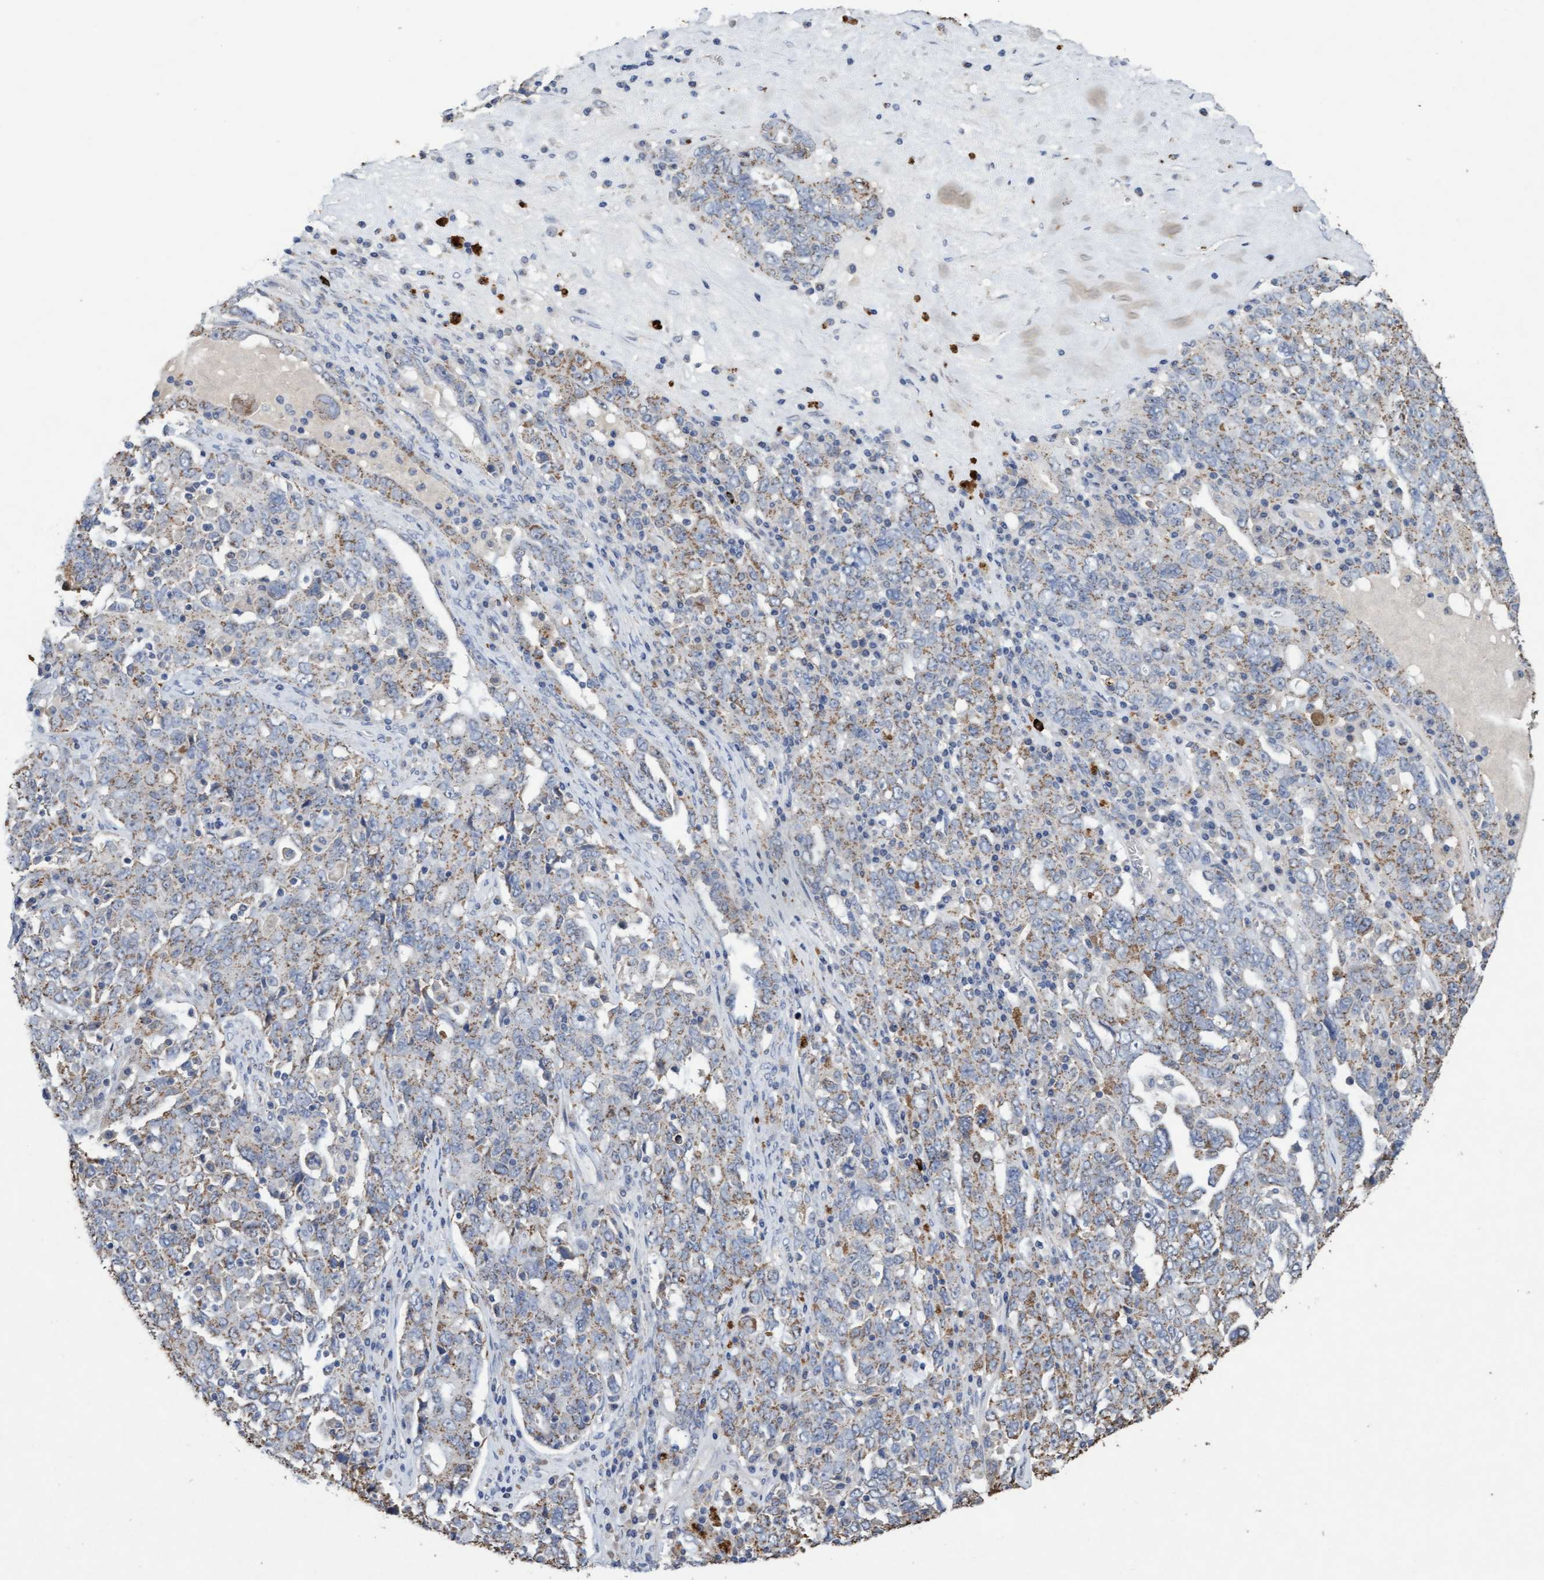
{"staining": {"intensity": "weak", "quantity": ">75%", "location": "cytoplasmic/membranous"}, "tissue": "ovarian cancer", "cell_type": "Tumor cells", "image_type": "cancer", "snomed": [{"axis": "morphology", "description": "Carcinoma, endometroid"}, {"axis": "topography", "description": "Ovary"}], "caption": "A high-resolution histopathology image shows IHC staining of ovarian cancer (endometroid carcinoma), which displays weak cytoplasmic/membranous positivity in about >75% of tumor cells.", "gene": "VSIG8", "patient": {"sex": "female", "age": 62}}